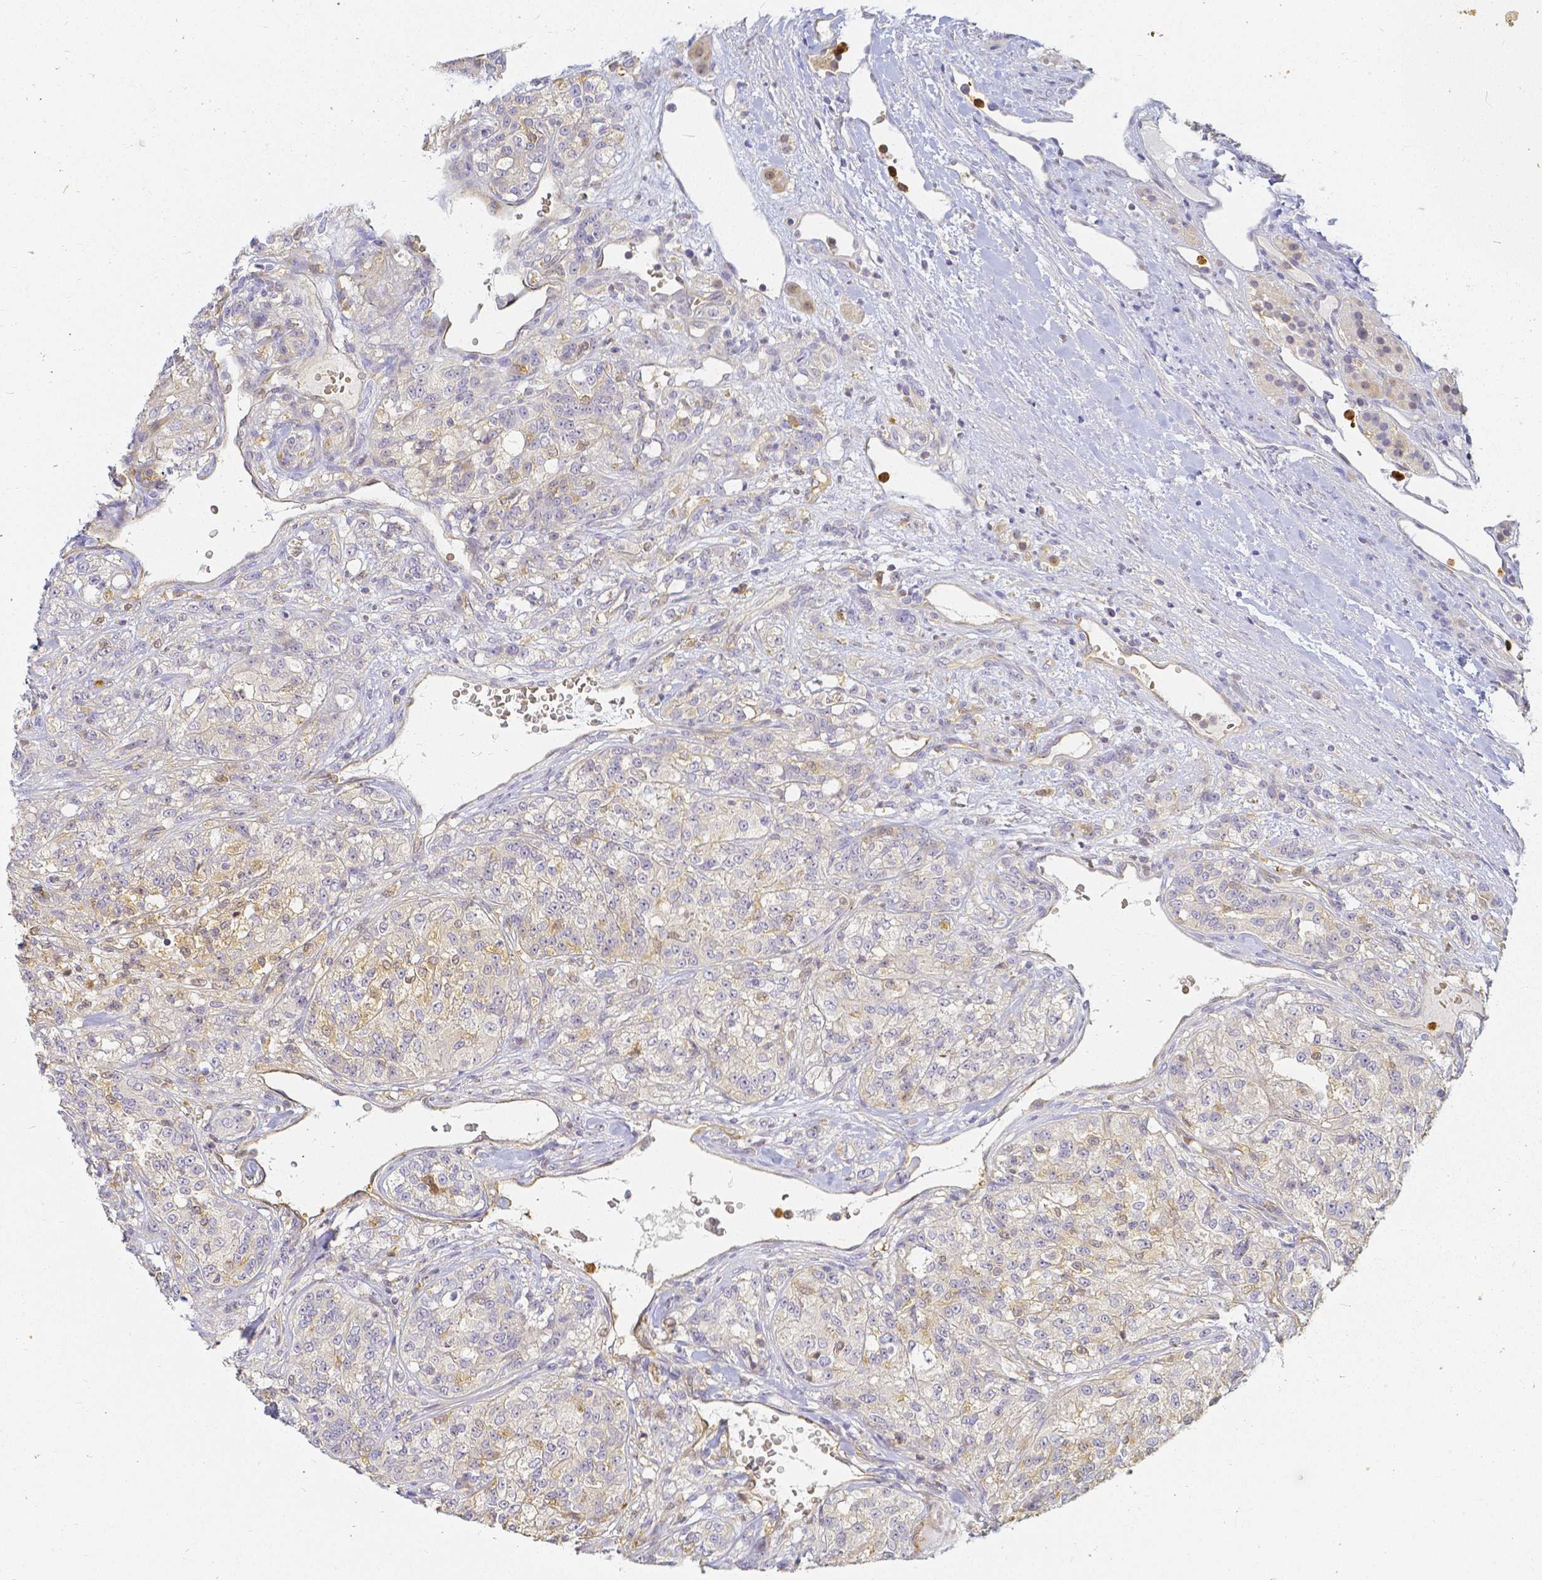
{"staining": {"intensity": "weak", "quantity": "<25%", "location": "cytoplasmic/membranous"}, "tissue": "renal cancer", "cell_type": "Tumor cells", "image_type": "cancer", "snomed": [{"axis": "morphology", "description": "Adenocarcinoma, NOS"}, {"axis": "topography", "description": "Kidney"}], "caption": "This photomicrograph is of adenocarcinoma (renal) stained with immunohistochemistry to label a protein in brown with the nuclei are counter-stained blue. There is no staining in tumor cells. (DAB immunohistochemistry (IHC), high magnification).", "gene": "KCNH1", "patient": {"sex": "female", "age": 63}}